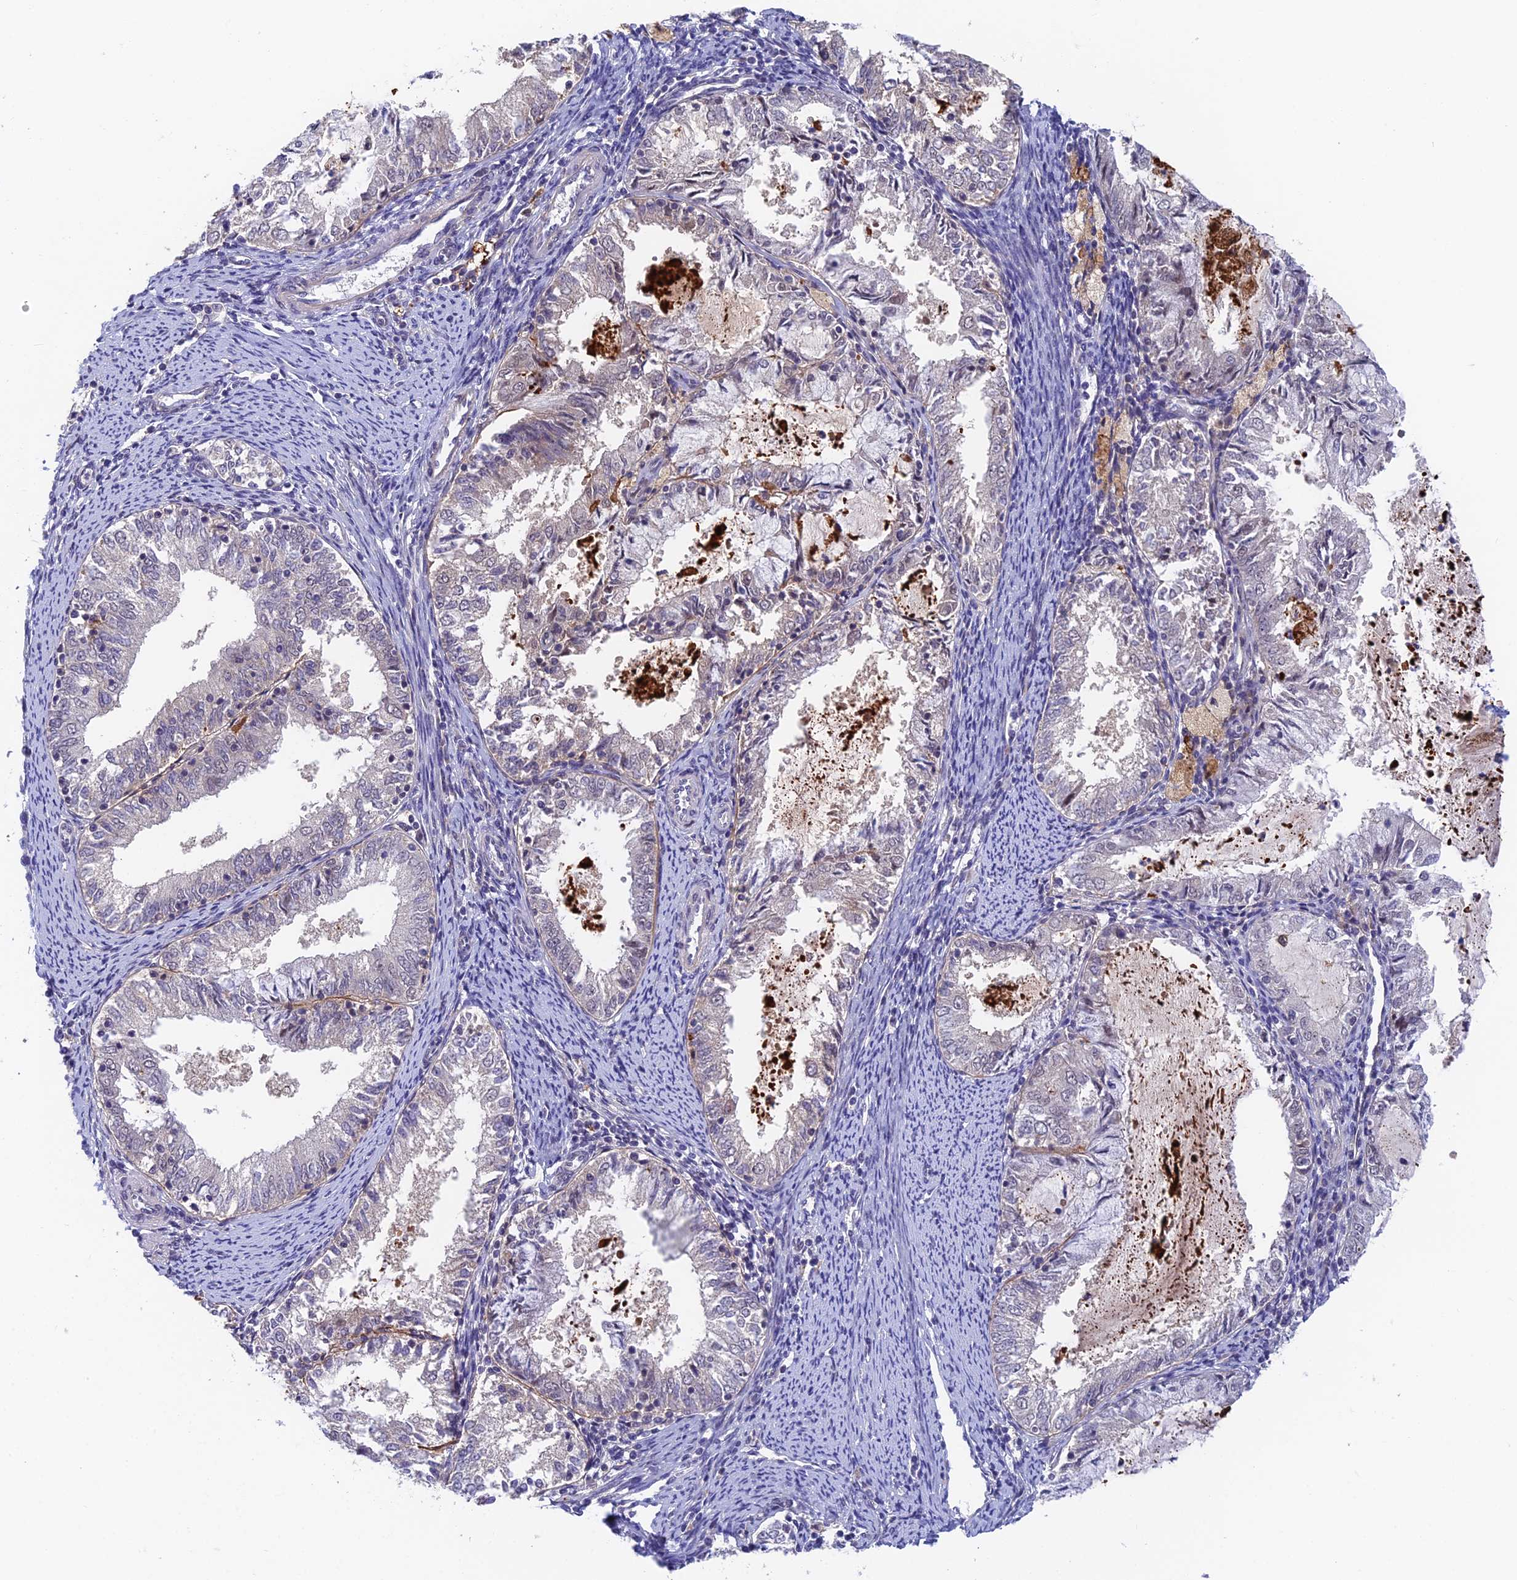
{"staining": {"intensity": "negative", "quantity": "none", "location": "none"}, "tissue": "endometrial cancer", "cell_type": "Tumor cells", "image_type": "cancer", "snomed": [{"axis": "morphology", "description": "Adenocarcinoma, NOS"}, {"axis": "topography", "description": "Endometrium"}], "caption": "Endometrial cancer stained for a protein using IHC shows no positivity tumor cells.", "gene": "NSMCE1", "patient": {"sex": "female", "age": 57}}